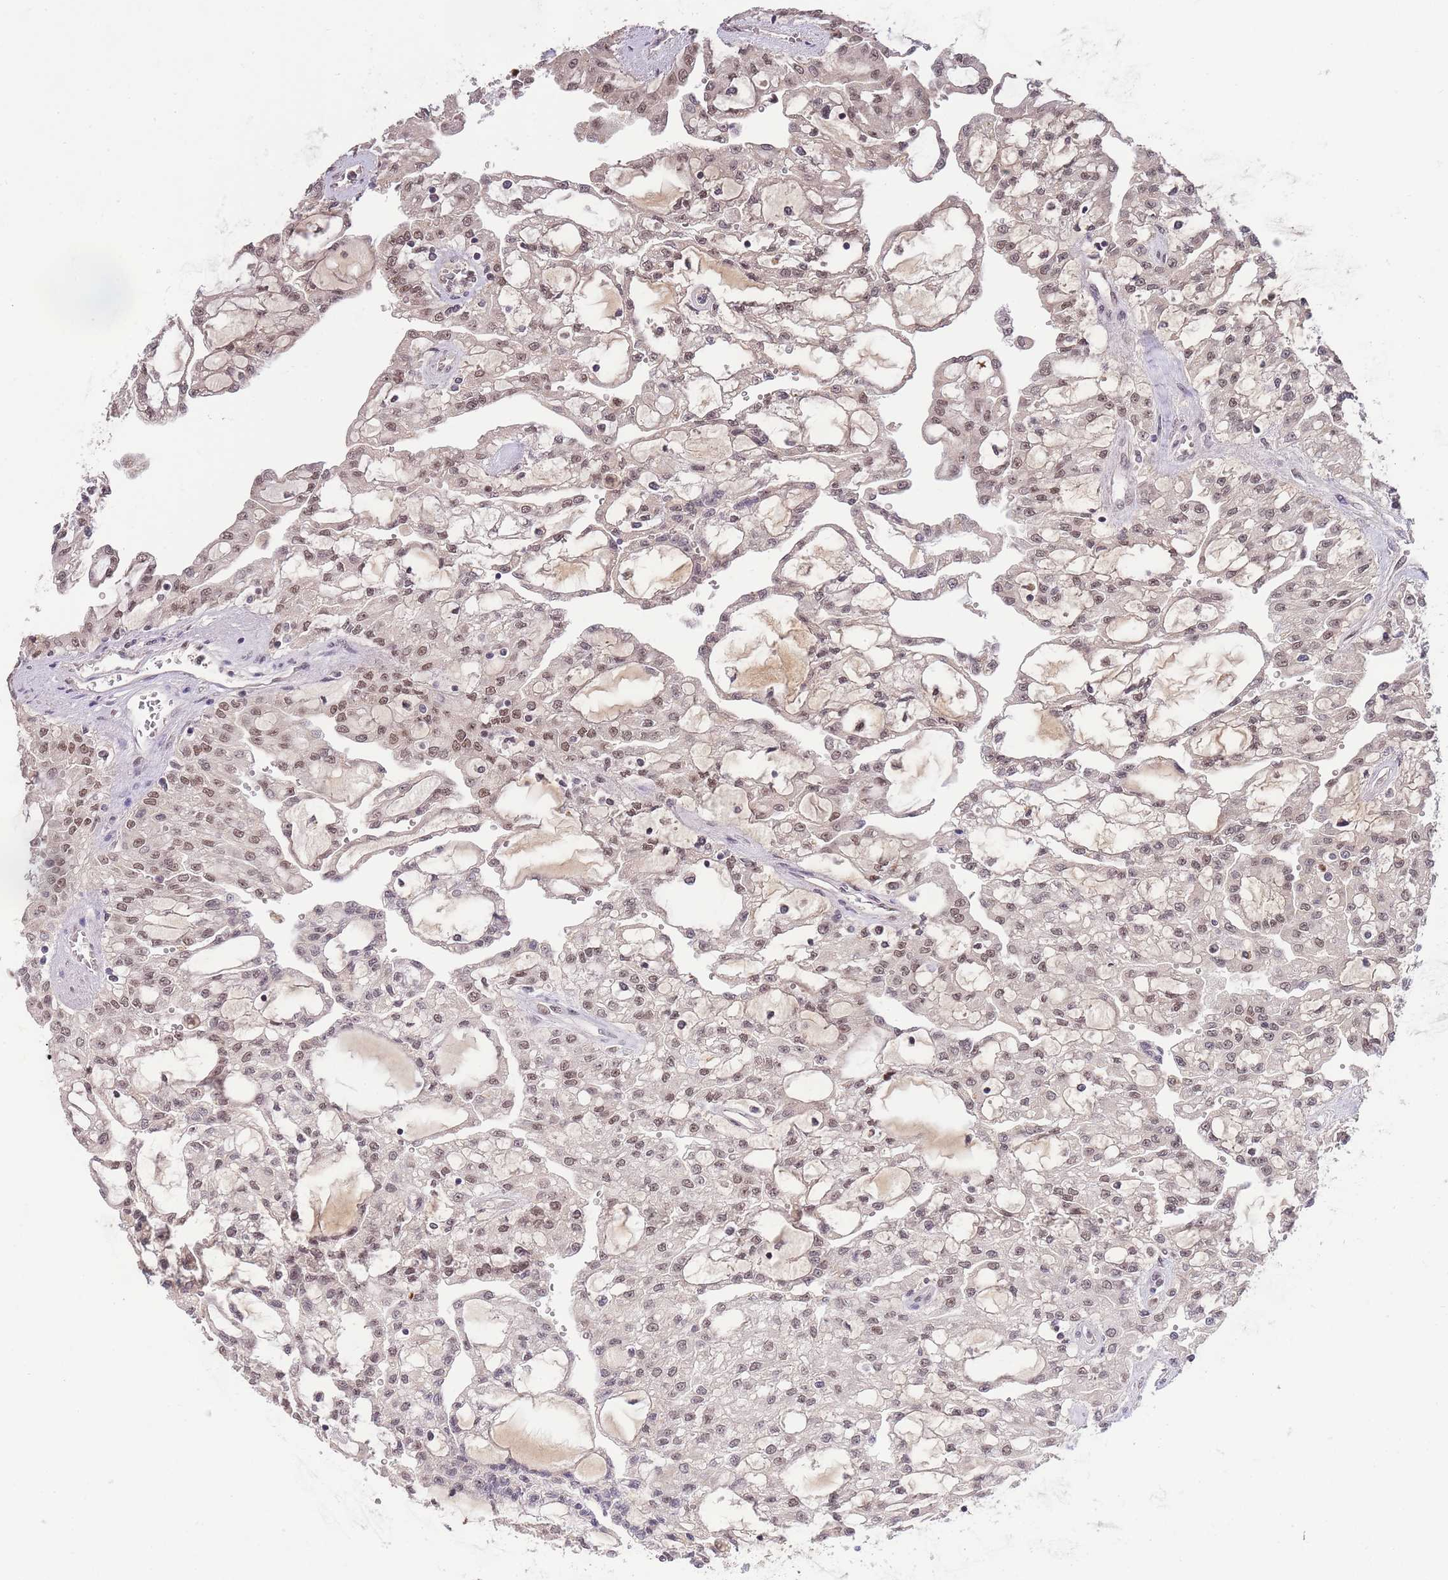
{"staining": {"intensity": "weak", "quantity": ">75%", "location": "nuclear"}, "tissue": "renal cancer", "cell_type": "Tumor cells", "image_type": "cancer", "snomed": [{"axis": "morphology", "description": "Adenocarcinoma, NOS"}, {"axis": "topography", "description": "Kidney"}], "caption": "Immunohistochemical staining of human renal cancer (adenocarcinoma) demonstrates low levels of weak nuclear expression in approximately >75% of tumor cells.", "gene": "PRKDC", "patient": {"sex": "male", "age": 63}}